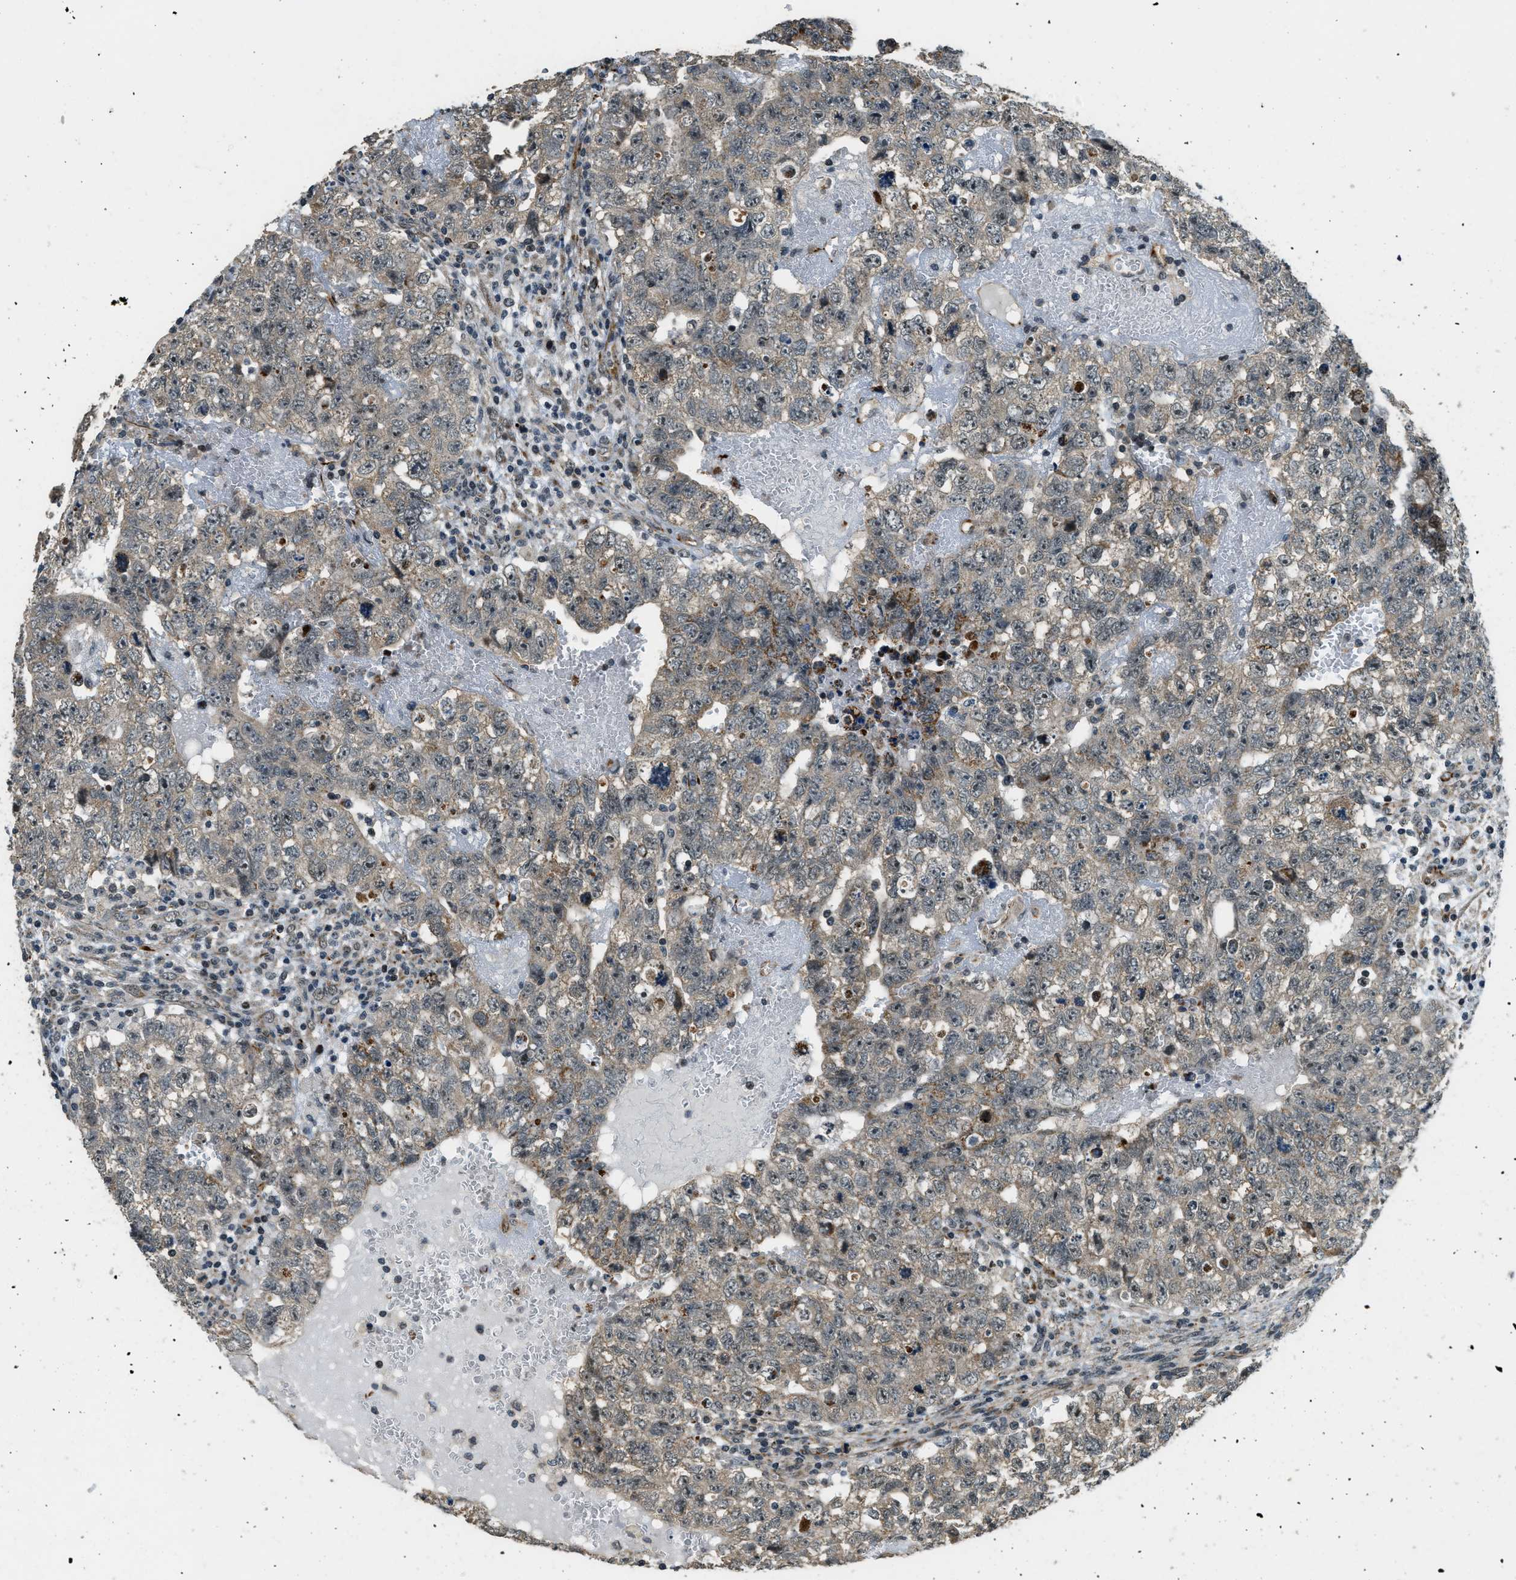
{"staining": {"intensity": "weak", "quantity": ">75%", "location": "cytoplasmic/membranous"}, "tissue": "testis cancer", "cell_type": "Tumor cells", "image_type": "cancer", "snomed": [{"axis": "morphology", "description": "Seminoma, NOS"}, {"axis": "morphology", "description": "Carcinoma, Embryonal, NOS"}, {"axis": "topography", "description": "Testis"}], "caption": "Immunohistochemical staining of human testis cancer exhibits low levels of weak cytoplasmic/membranous positivity in approximately >75% of tumor cells. The staining was performed using DAB, with brown indicating positive protein expression. Nuclei are stained blue with hematoxylin.", "gene": "MED21", "patient": {"sex": "male", "age": 38}}